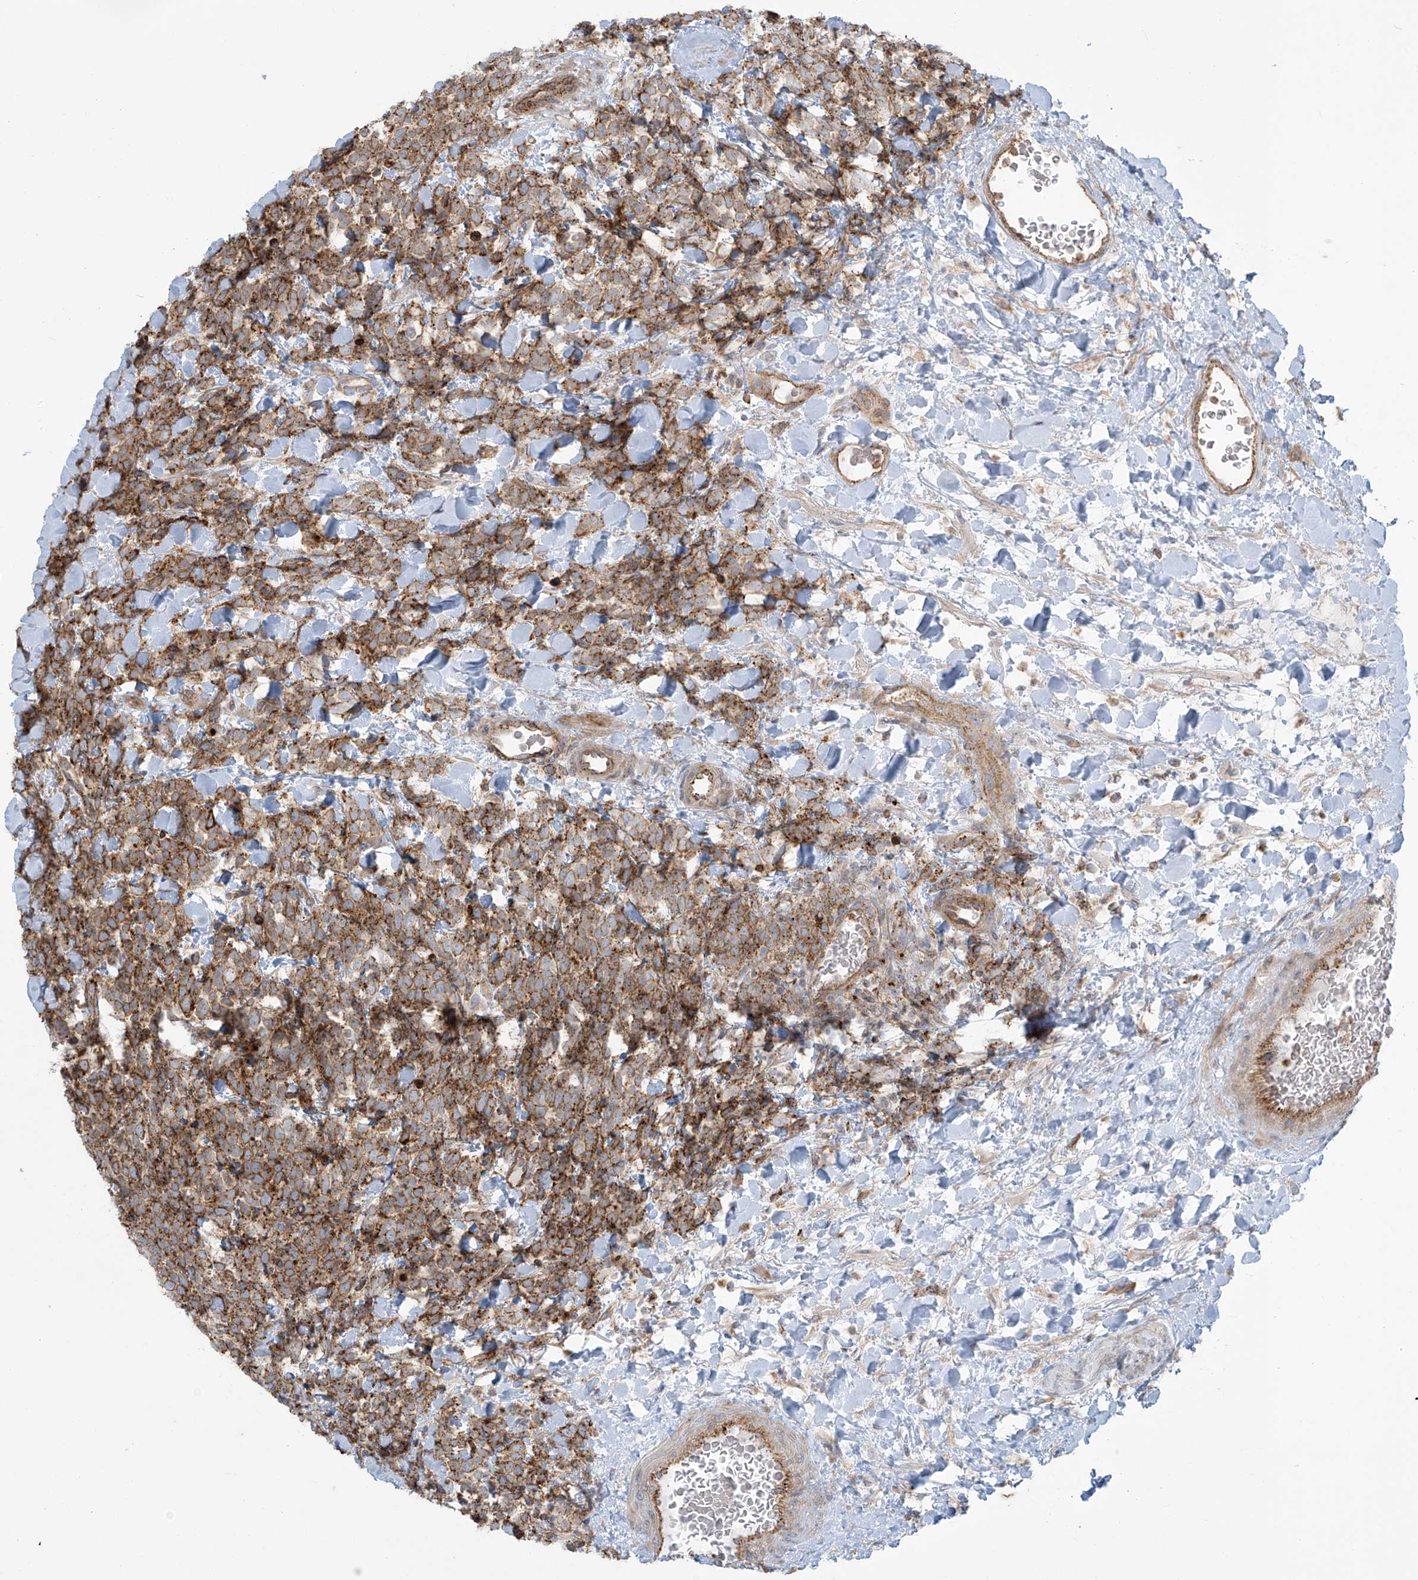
{"staining": {"intensity": "moderate", "quantity": ">75%", "location": "cytoplasmic/membranous"}, "tissue": "urothelial cancer", "cell_type": "Tumor cells", "image_type": "cancer", "snomed": [{"axis": "morphology", "description": "Urothelial carcinoma, High grade"}, {"axis": "topography", "description": "Urinary bladder"}], "caption": "There is medium levels of moderate cytoplasmic/membranous positivity in tumor cells of urothelial carcinoma (high-grade), as demonstrated by immunohistochemical staining (brown color).", "gene": "LZTS3", "patient": {"sex": "female", "age": 82}}